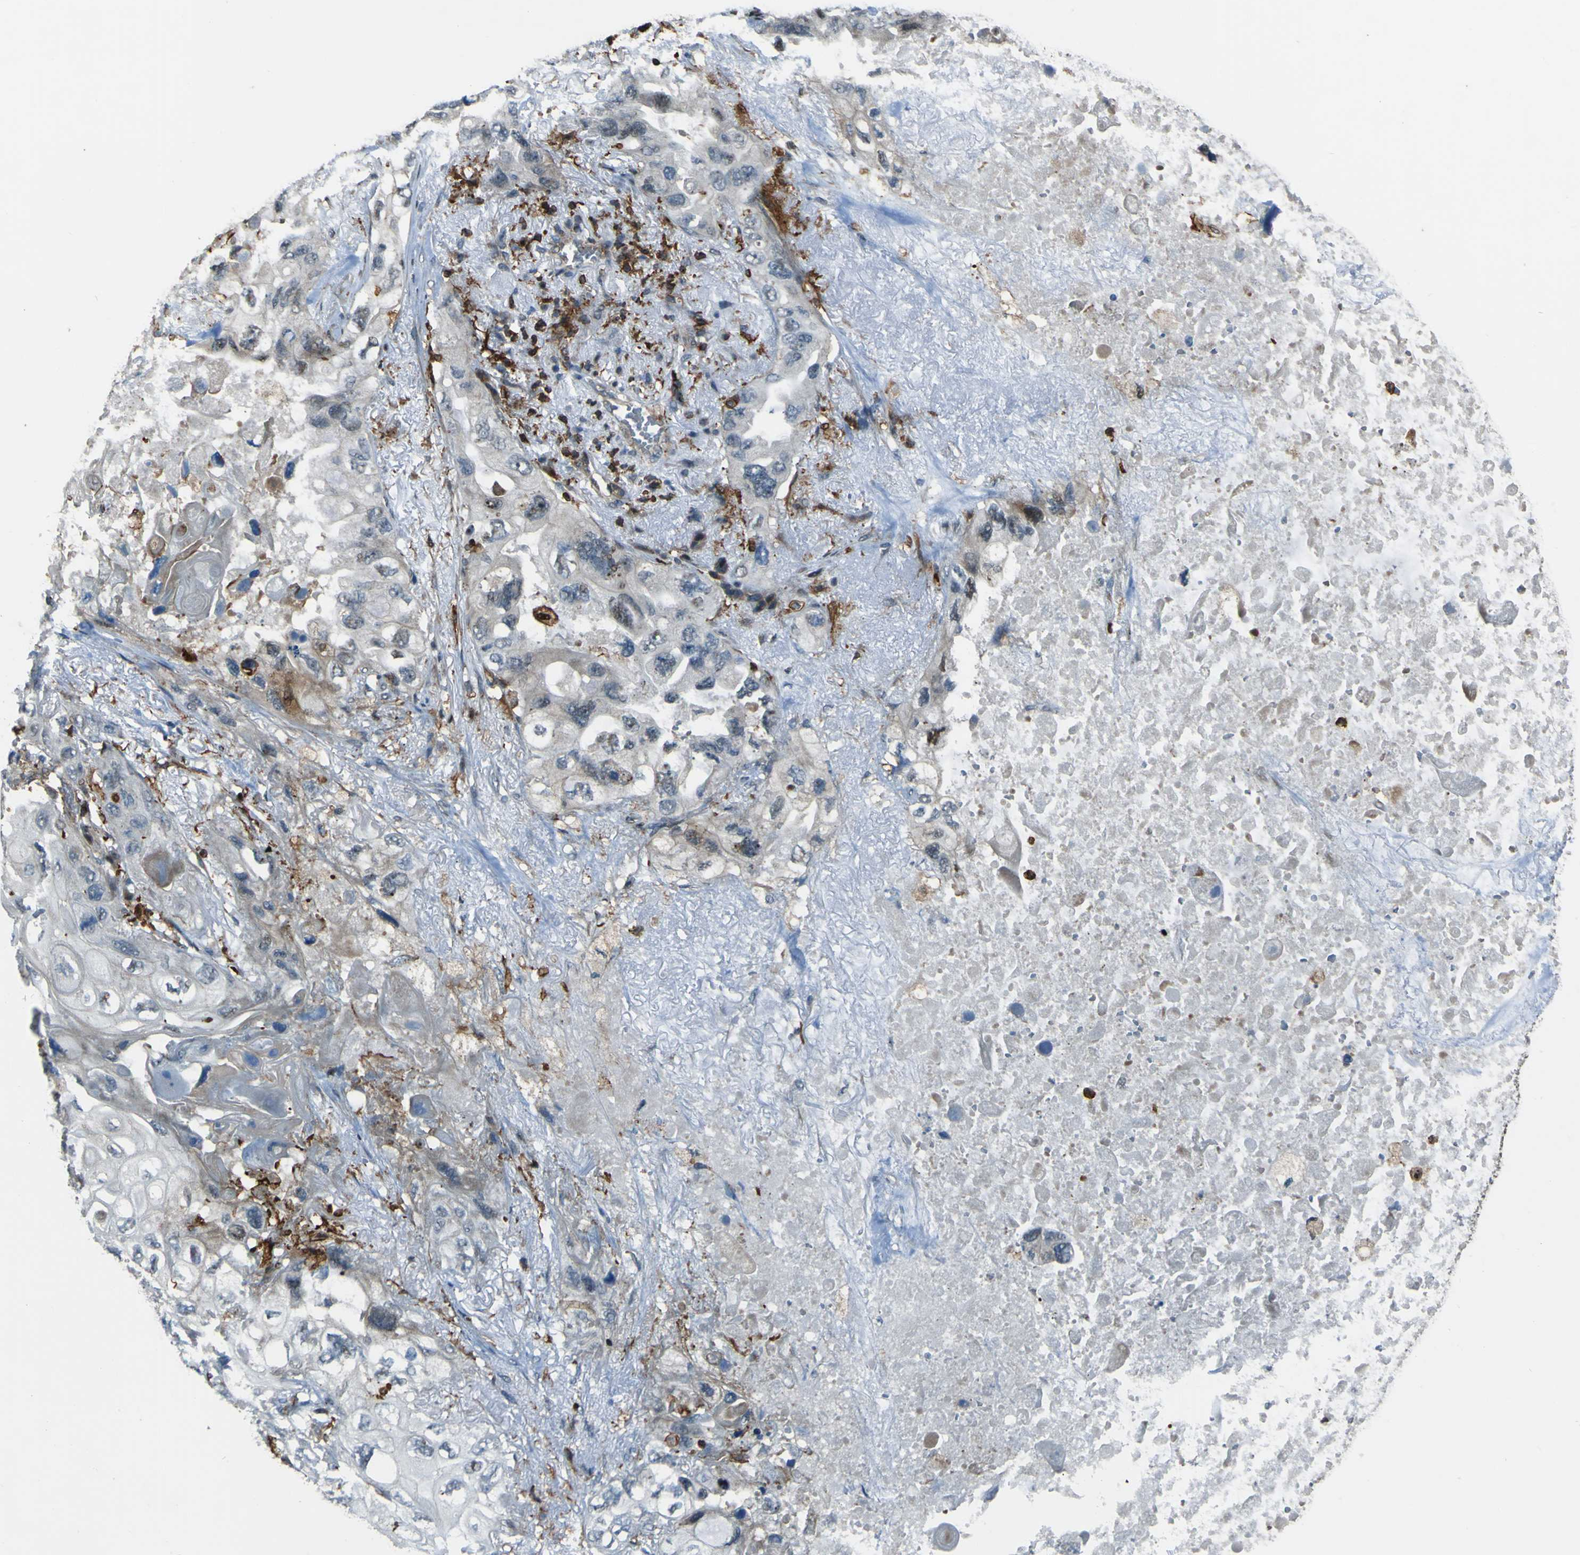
{"staining": {"intensity": "negative", "quantity": "none", "location": "none"}, "tissue": "lung cancer", "cell_type": "Tumor cells", "image_type": "cancer", "snomed": [{"axis": "morphology", "description": "Squamous cell carcinoma, NOS"}, {"axis": "topography", "description": "Lung"}], "caption": "Tumor cells are negative for protein expression in human lung cancer.", "gene": "PCDHB5", "patient": {"sex": "female", "age": 73}}